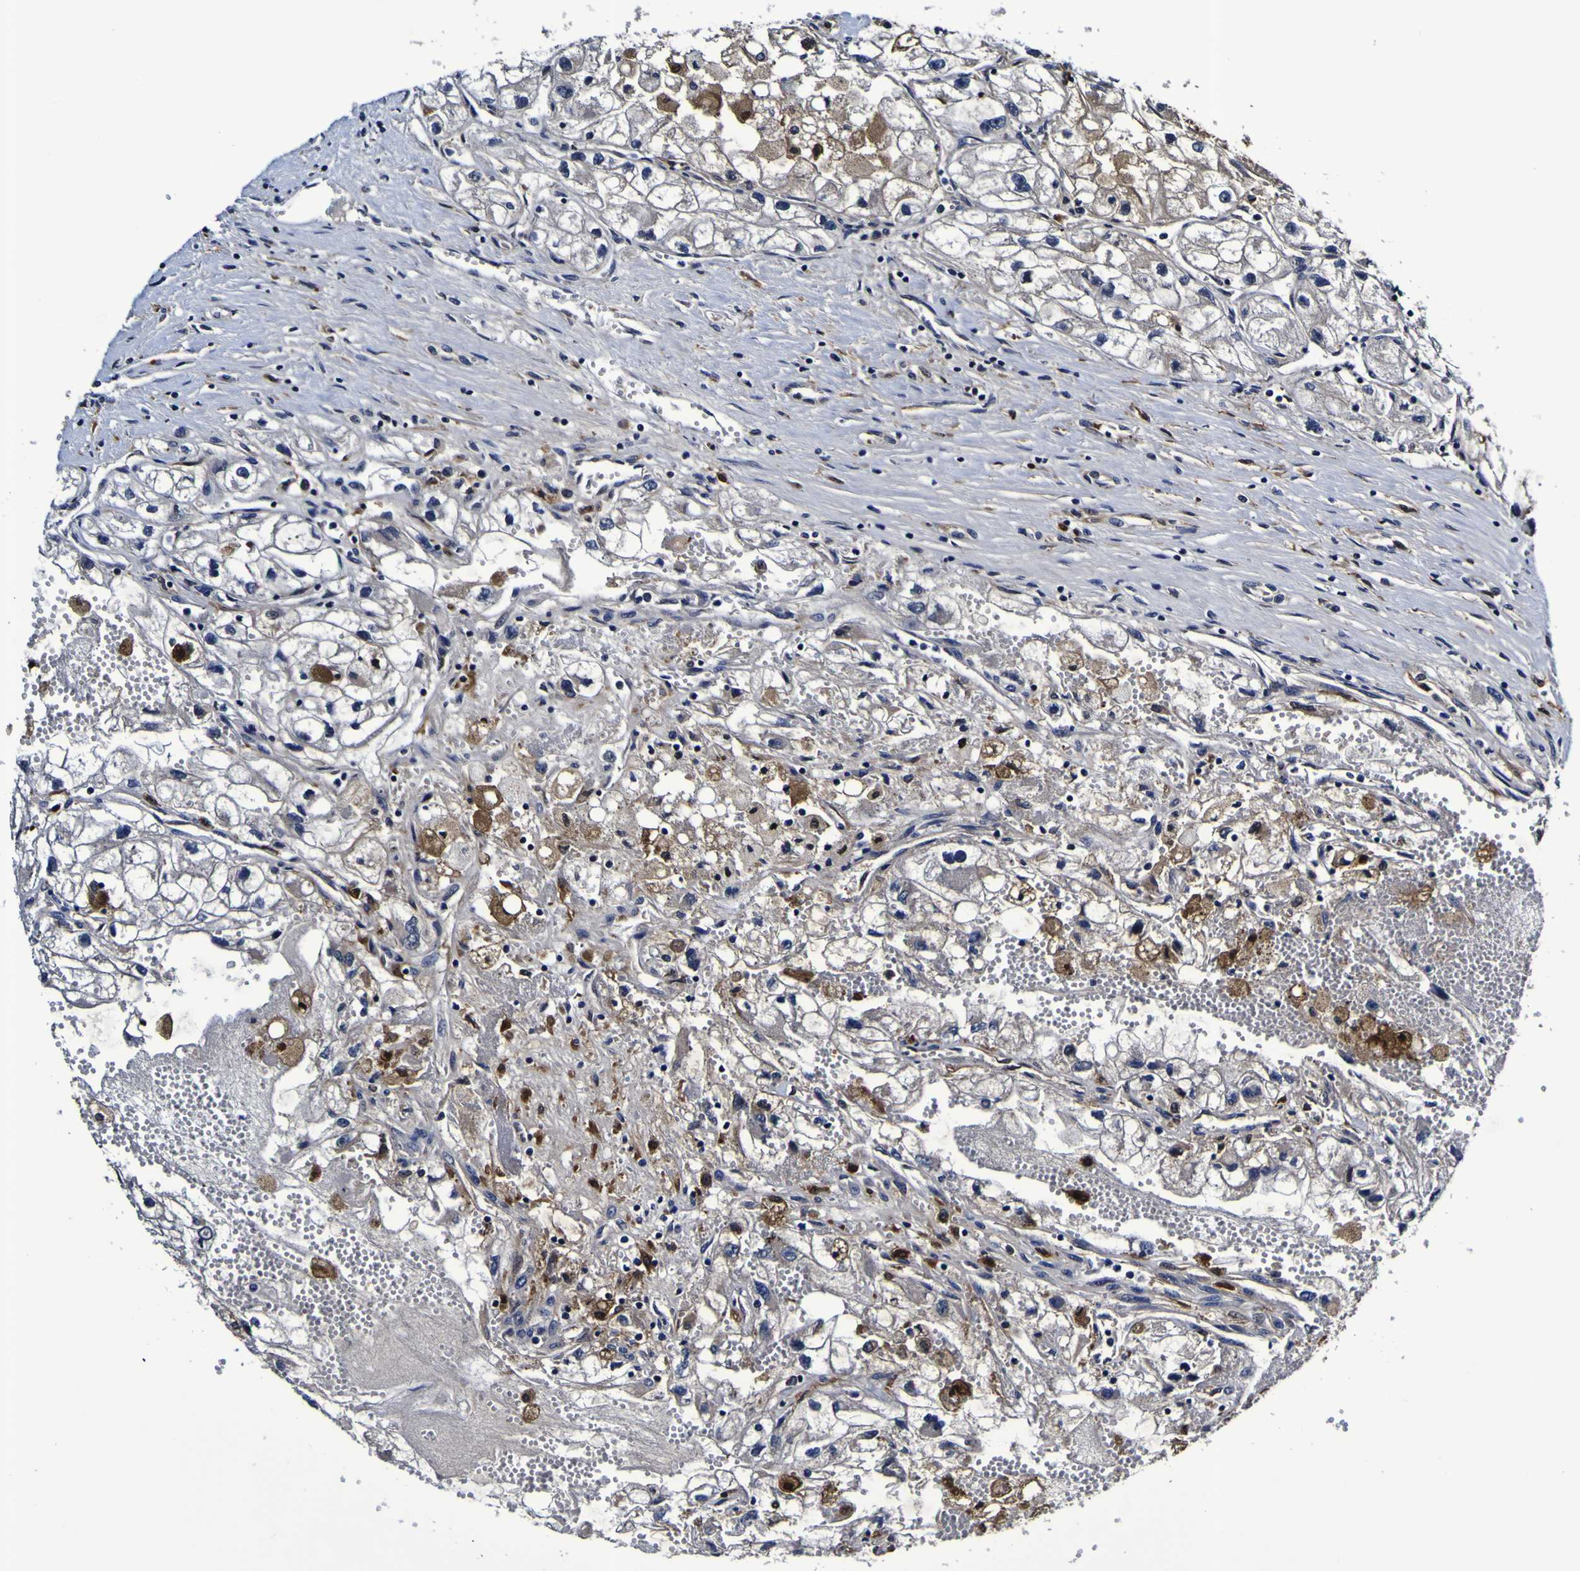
{"staining": {"intensity": "negative", "quantity": "none", "location": "none"}, "tissue": "renal cancer", "cell_type": "Tumor cells", "image_type": "cancer", "snomed": [{"axis": "morphology", "description": "Adenocarcinoma, NOS"}, {"axis": "topography", "description": "Kidney"}], "caption": "The micrograph exhibits no staining of tumor cells in adenocarcinoma (renal).", "gene": "GPX1", "patient": {"sex": "female", "age": 70}}